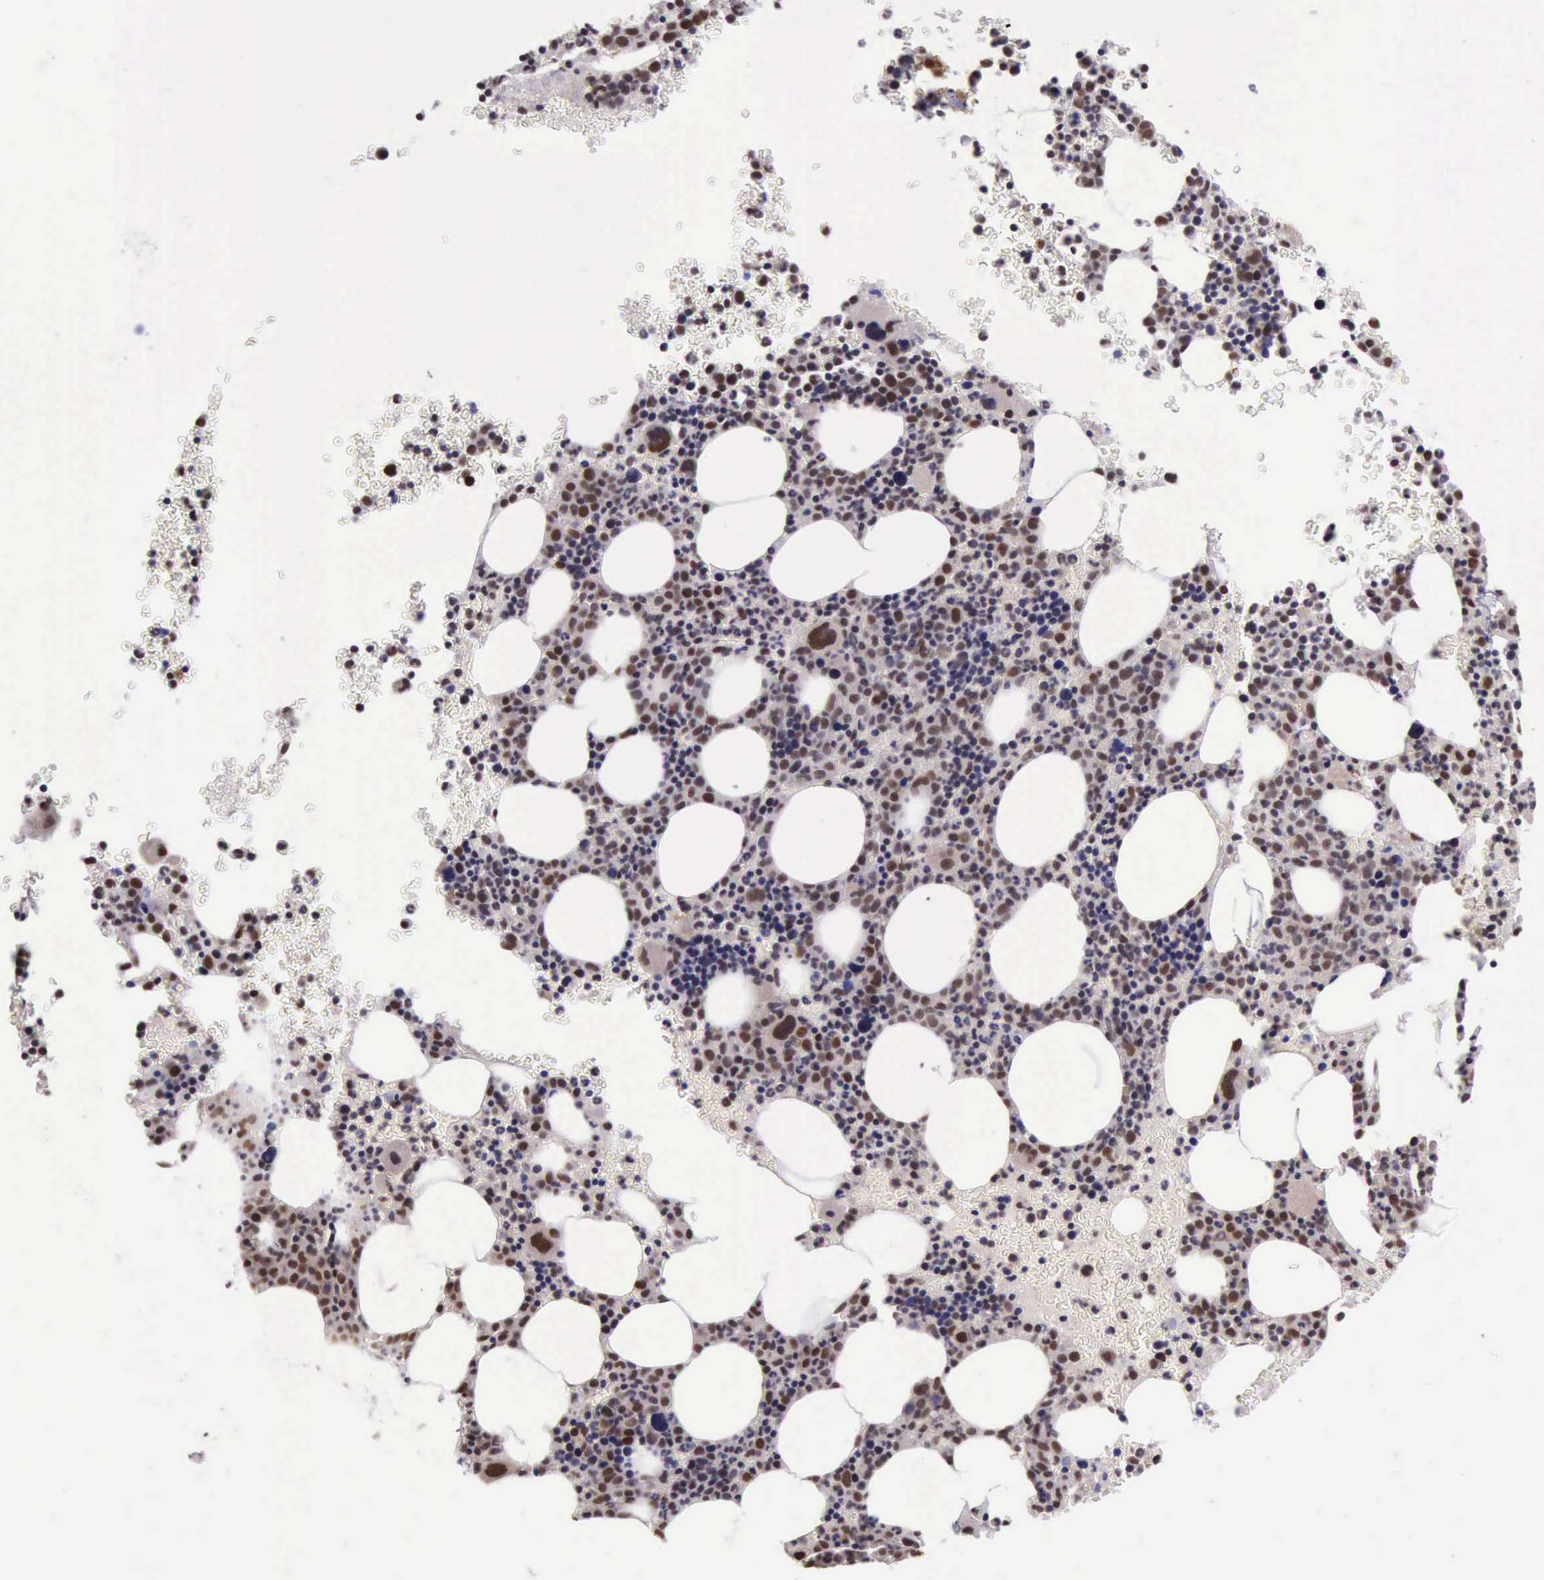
{"staining": {"intensity": "strong", "quantity": ">75%", "location": "nuclear"}, "tissue": "bone marrow", "cell_type": "Hematopoietic cells", "image_type": "normal", "snomed": [{"axis": "morphology", "description": "Normal tissue, NOS"}, {"axis": "topography", "description": "Bone marrow"}], "caption": "Protein expression analysis of unremarkable human bone marrow reveals strong nuclear expression in approximately >75% of hematopoietic cells. (DAB (3,3'-diaminobenzidine) IHC with brightfield microscopy, high magnification).", "gene": "PRPF39", "patient": {"sex": "male", "age": 69}}